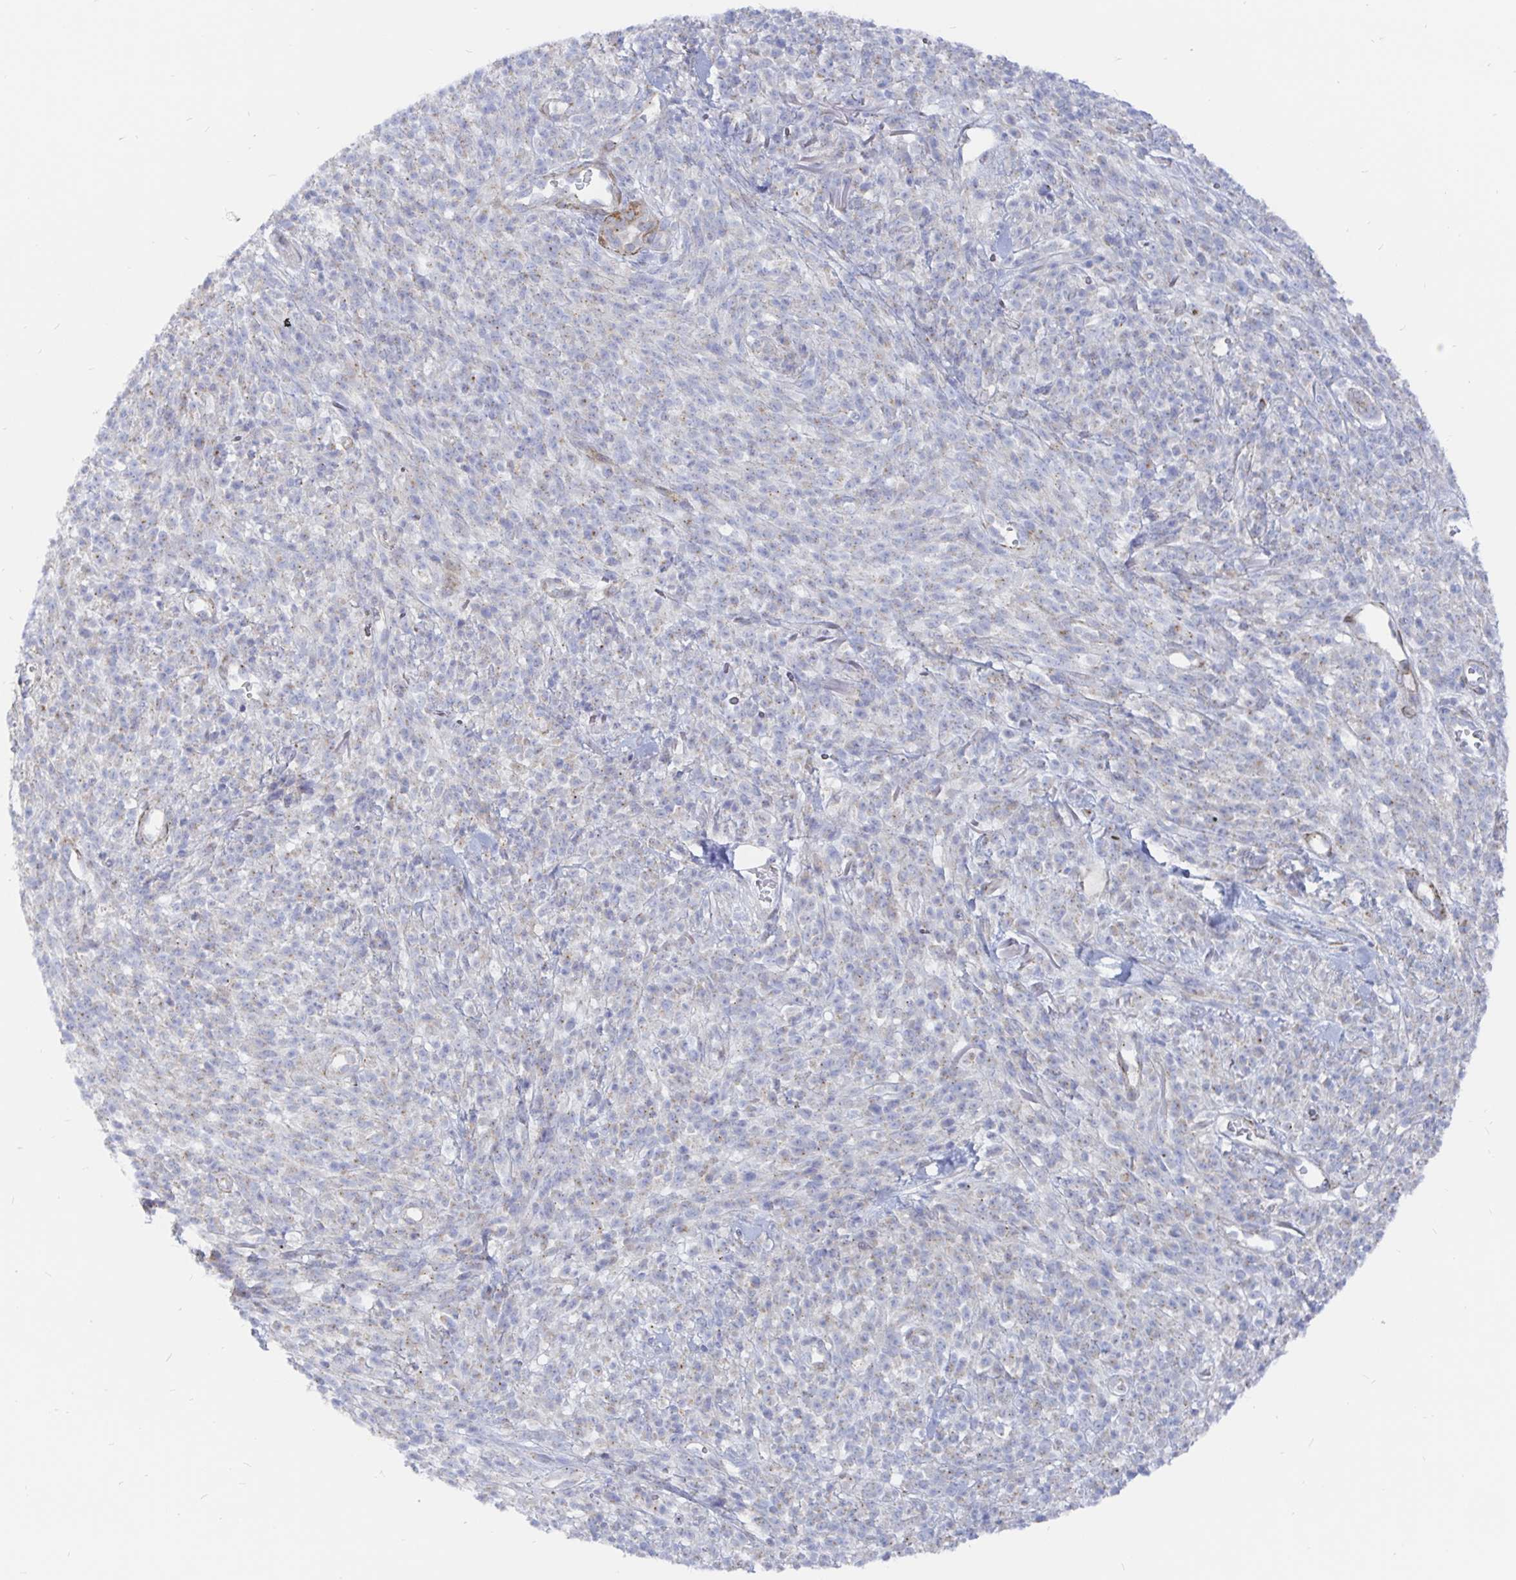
{"staining": {"intensity": "negative", "quantity": "none", "location": "none"}, "tissue": "melanoma", "cell_type": "Tumor cells", "image_type": "cancer", "snomed": [{"axis": "morphology", "description": "Malignant melanoma, NOS"}, {"axis": "topography", "description": "Skin"}, {"axis": "topography", "description": "Skin of trunk"}], "caption": "DAB (3,3'-diaminobenzidine) immunohistochemical staining of melanoma shows no significant staining in tumor cells. Brightfield microscopy of IHC stained with DAB (brown) and hematoxylin (blue), captured at high magnification.", "gene": "COX16", "patient": {"sex": "male", "age": 74}}